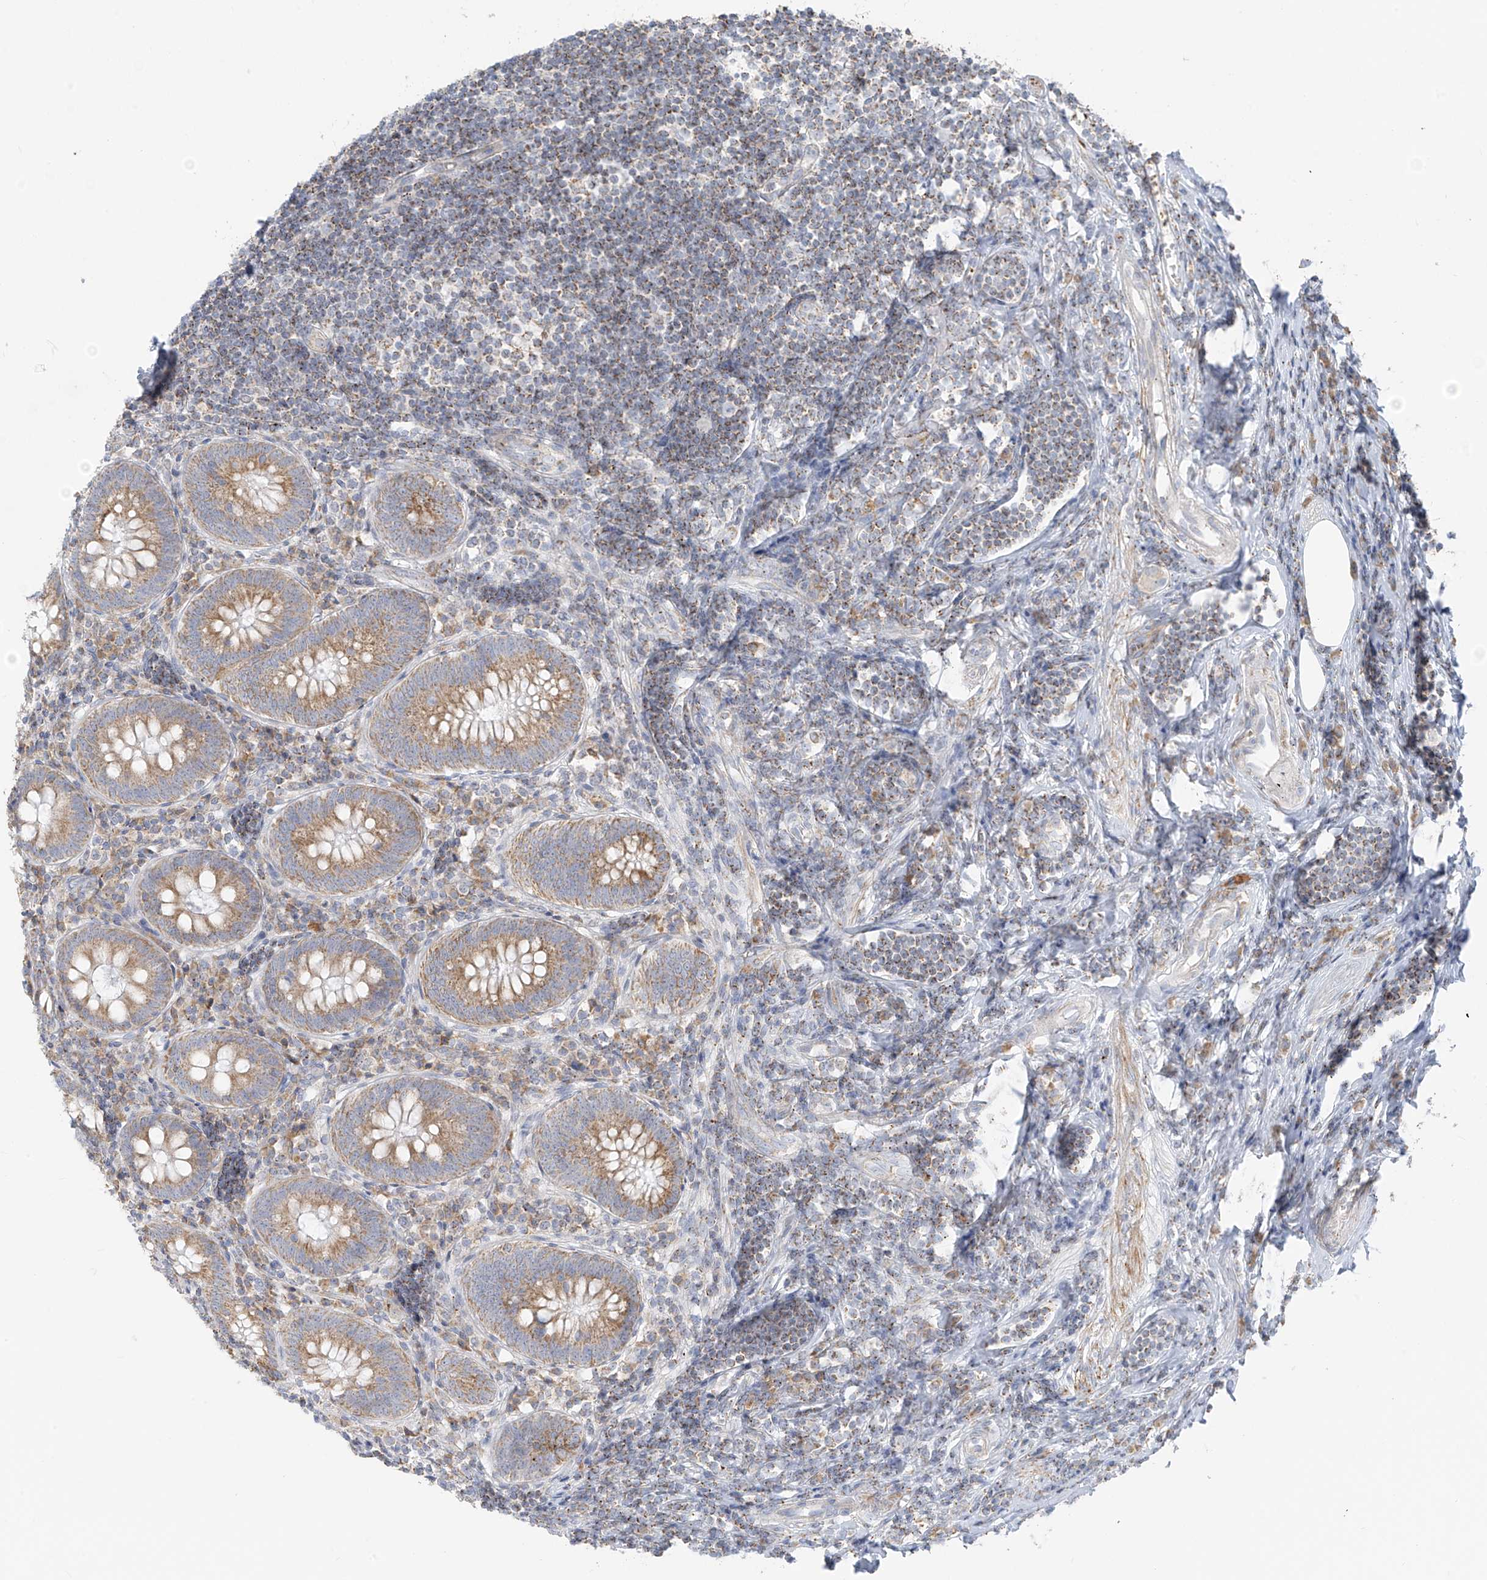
{"staining": {"intensity": "moderate", "quantity": "25%-75%", "location": "cytoplasmic/membranous"}, "tissue": "appendix", "cell_type": "Glandular cells", "image_type": "normal", "snomed": [{"axis": "morphology", "description": "Normal tissue, NOS"}, {"axis": "topography", "description": "Appendix"}], "caption": "Immunohistochemistry (IHC) micrograph of benign appendix: appendix stained using immunohistochemistry demonstrates medium levels of moderate protein expression localized specifically in the cytoplasmic/membranous of glandular cells, appearing as a cytoplasmic/membranous brown color.", "gene": "UST", "patient": {"sex": "female", "age": 54}}